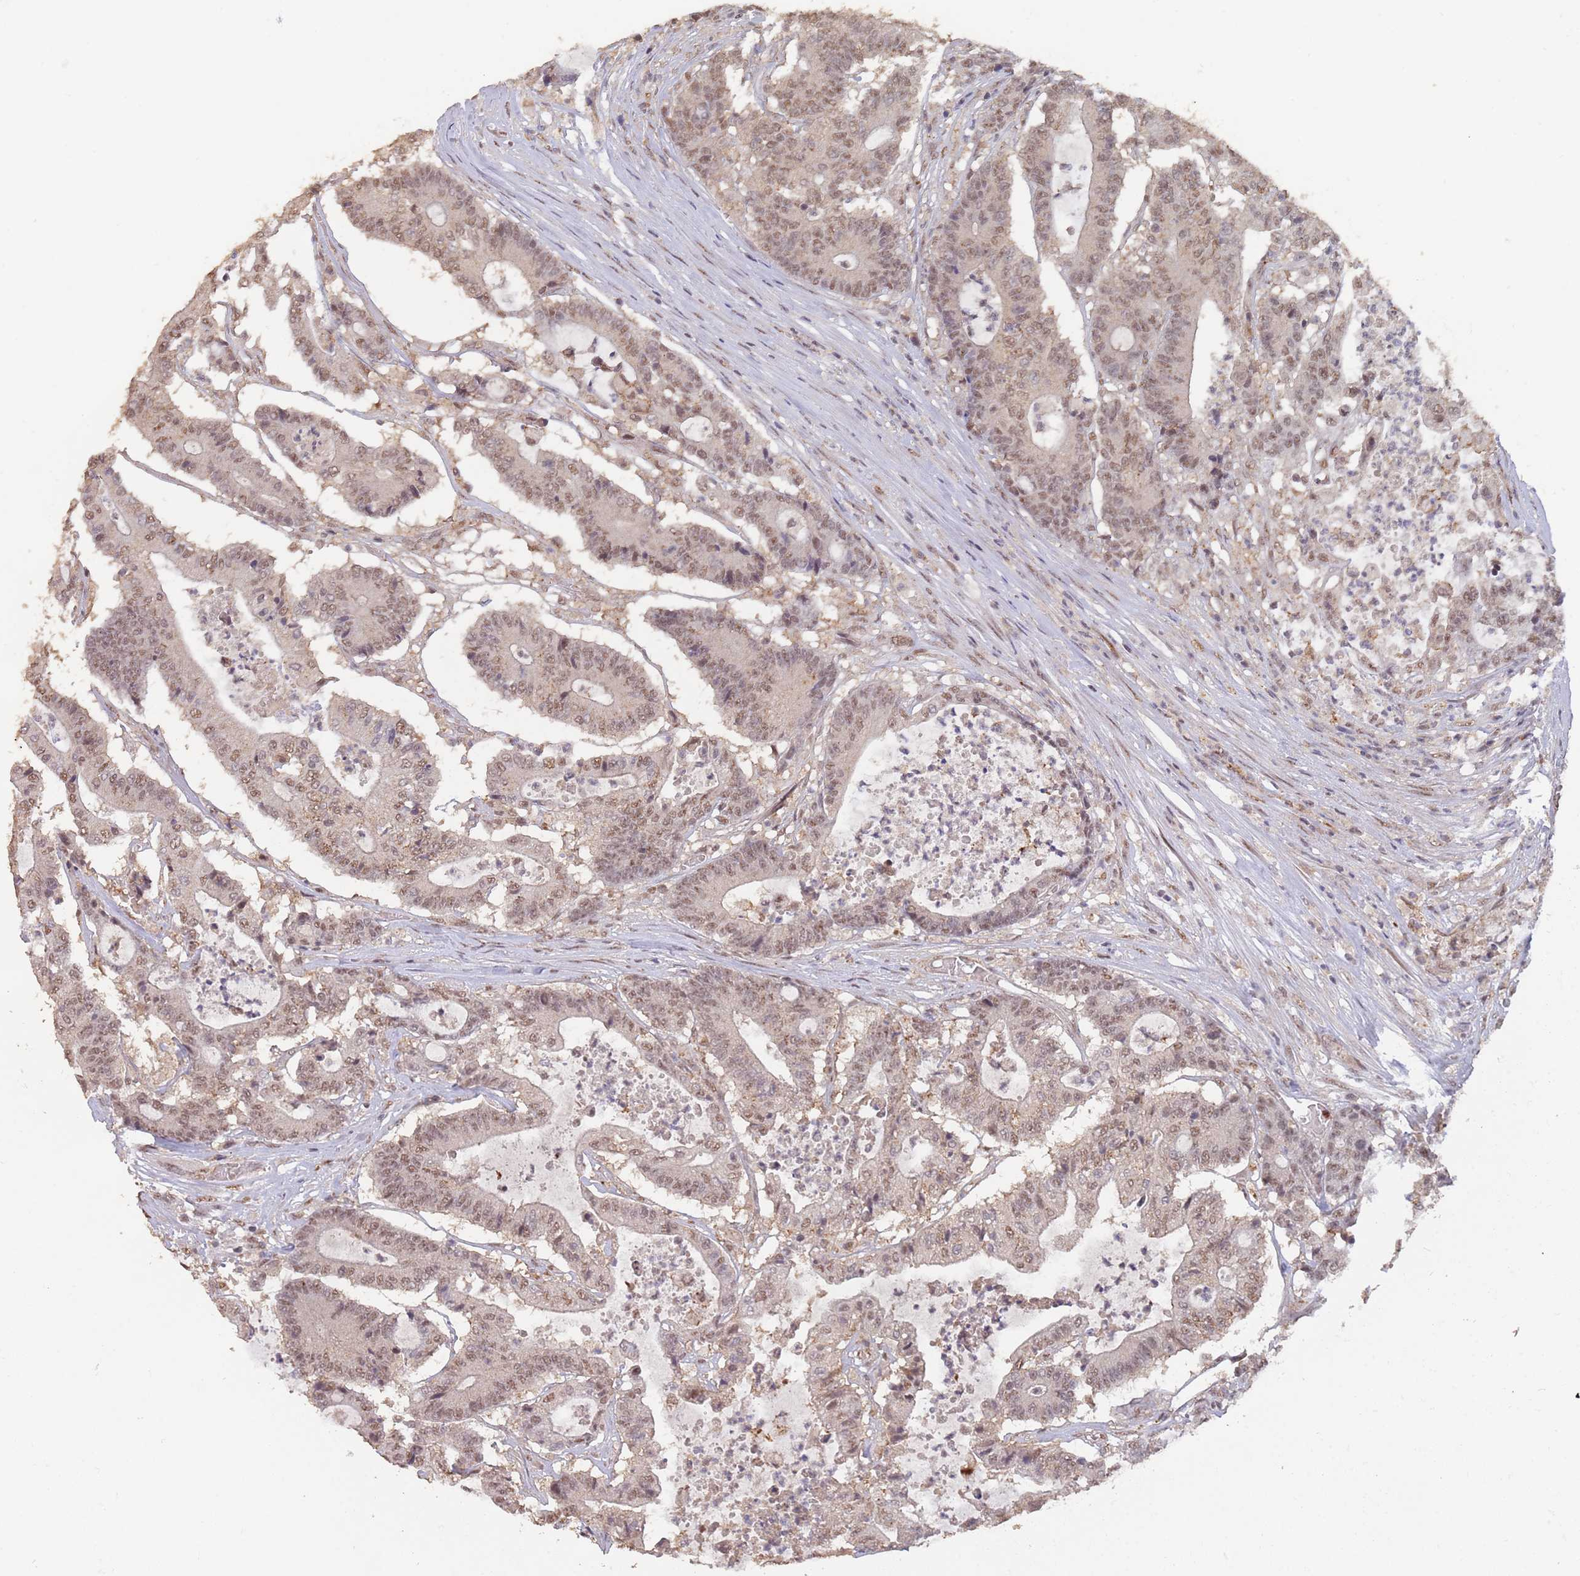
{"staining": {"intensity": "weak", "quantity": ">75%", "location": "nuclear"}, "tissue": "colorectal cancer", "cell_type": "Tumor cells", "image_type": "cancer", "snomed": [{"axis": "morphology", "description": "Adenocarcinoma, NOS"}, {"axis": "topography", "description": "Colon"}], "caption": "Protein staining of colorectal cancer (adenocarcinoma) tissue reveals weak nuclear expression in approximately >75% of tumor cells.", "gene": "RFXANK", "patient": {"sex": "female", "age": 84}}